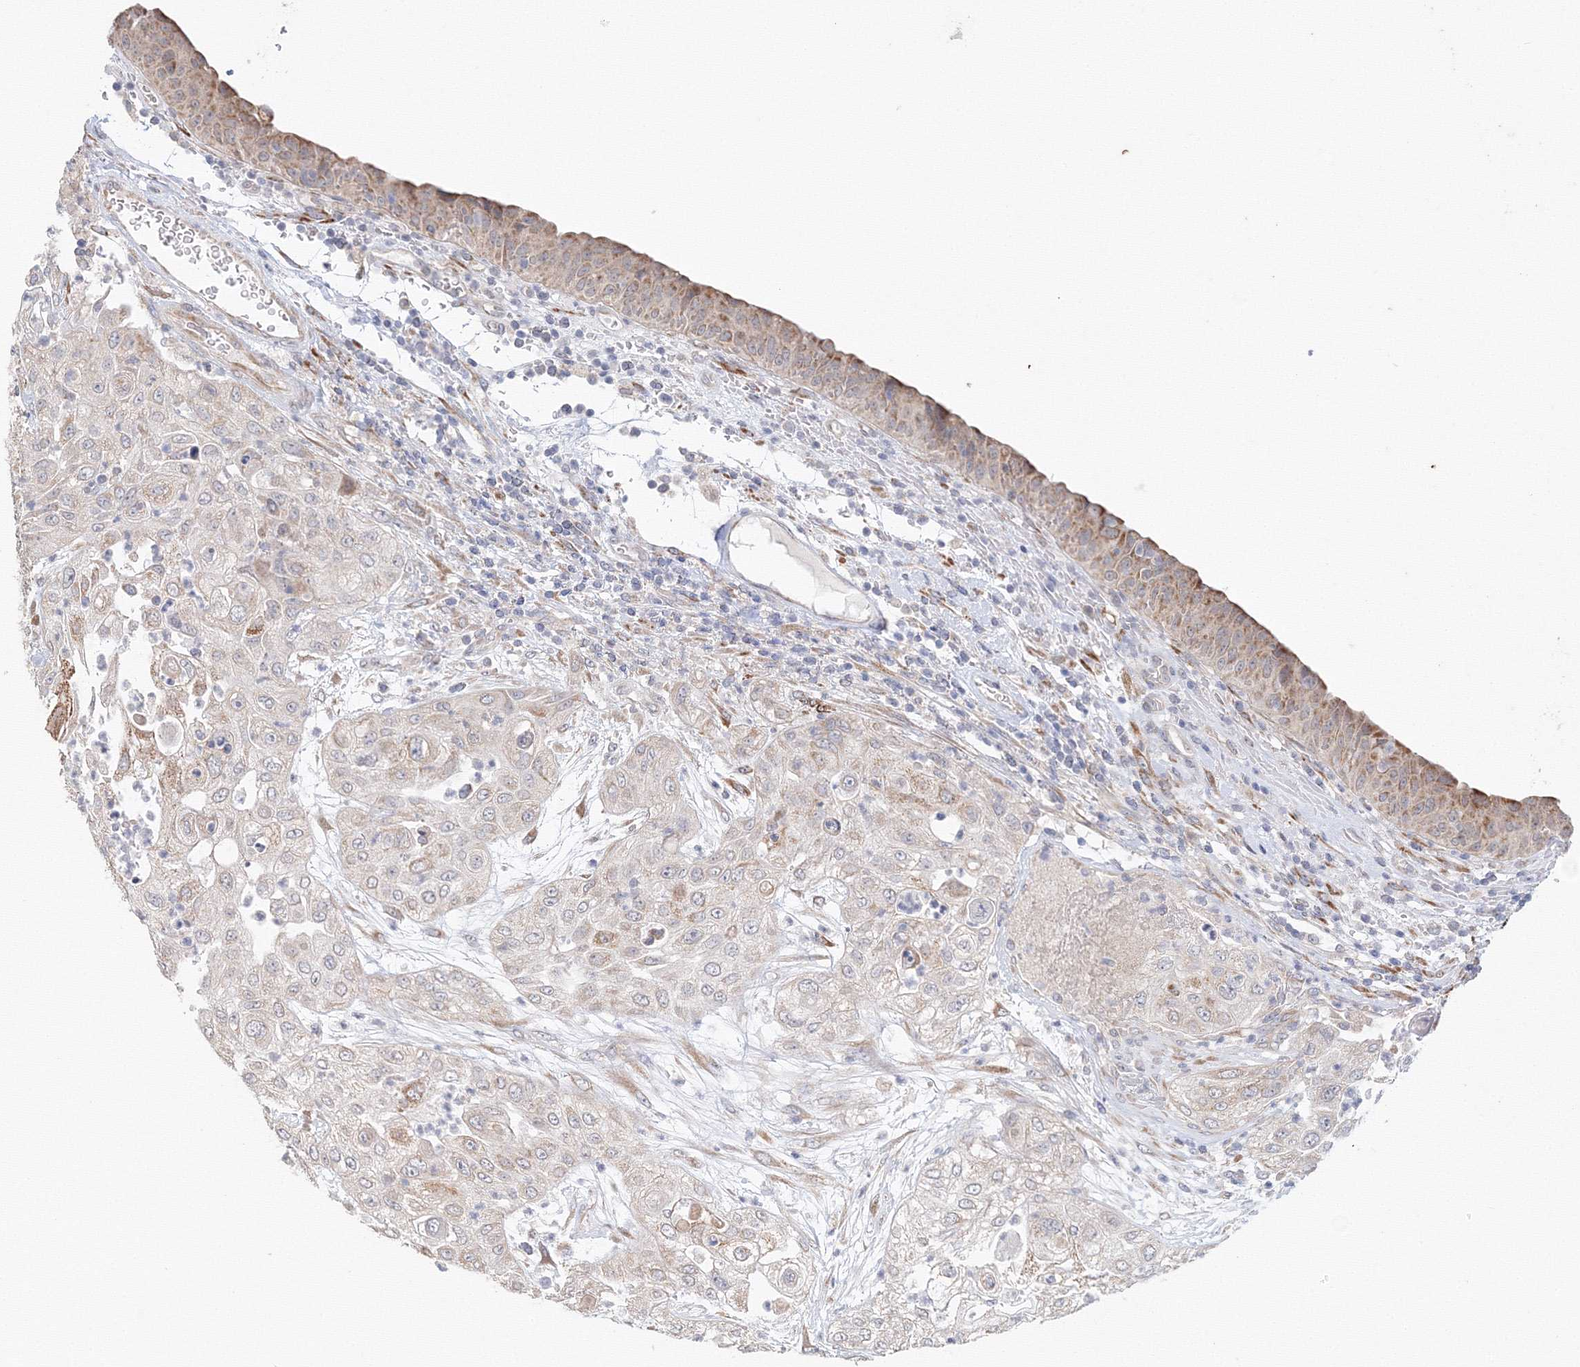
{"staining": {"intensity": "weak", "quantity": "<25%", "location": "cytoplasmic/membranous"}, "tissue": "urothelial cancer", "cell_type": "Tumor cells", "image_type": "cancer", "snomed": [{"axis": "morphology", "description": "Urothelial carcinoma, High grade"}, {"axis": "topography", "description": "Urinary bladder"}], "caption": "High-grade urothelial carcinoma was stained to show a protein in brown. There is no significant expression in tumor cells.", "gene": "DHRS12", "patient": {"sex": "female", "age": 79}}